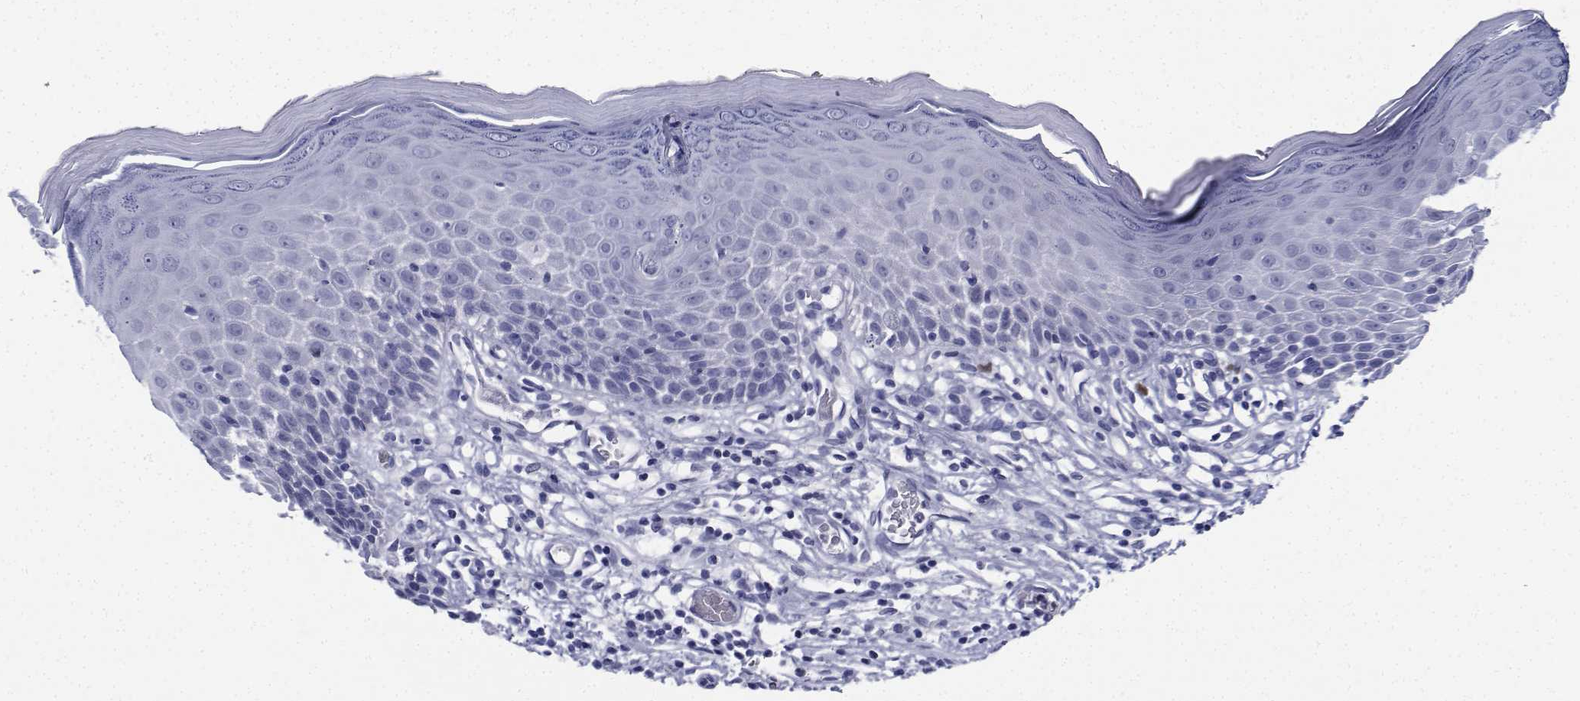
{"staining": {"intensity": "negative", "quantity": "none", "location": "none"}, "tissue": "skin", "cell_type": "Epidermal cells", "image_type": "normal", "snomed": [{"axis": "morphology", "description": "Normal tissue, NOS"}, {"axis": "topography", "description": "Vulva"}], "caption": "This is an immunohistochemistry image of unremarkable human skin. There is no expression in epidermal cells.", "gene": "PLXNA4", "patient": {"sex": "female", "age": 68}}